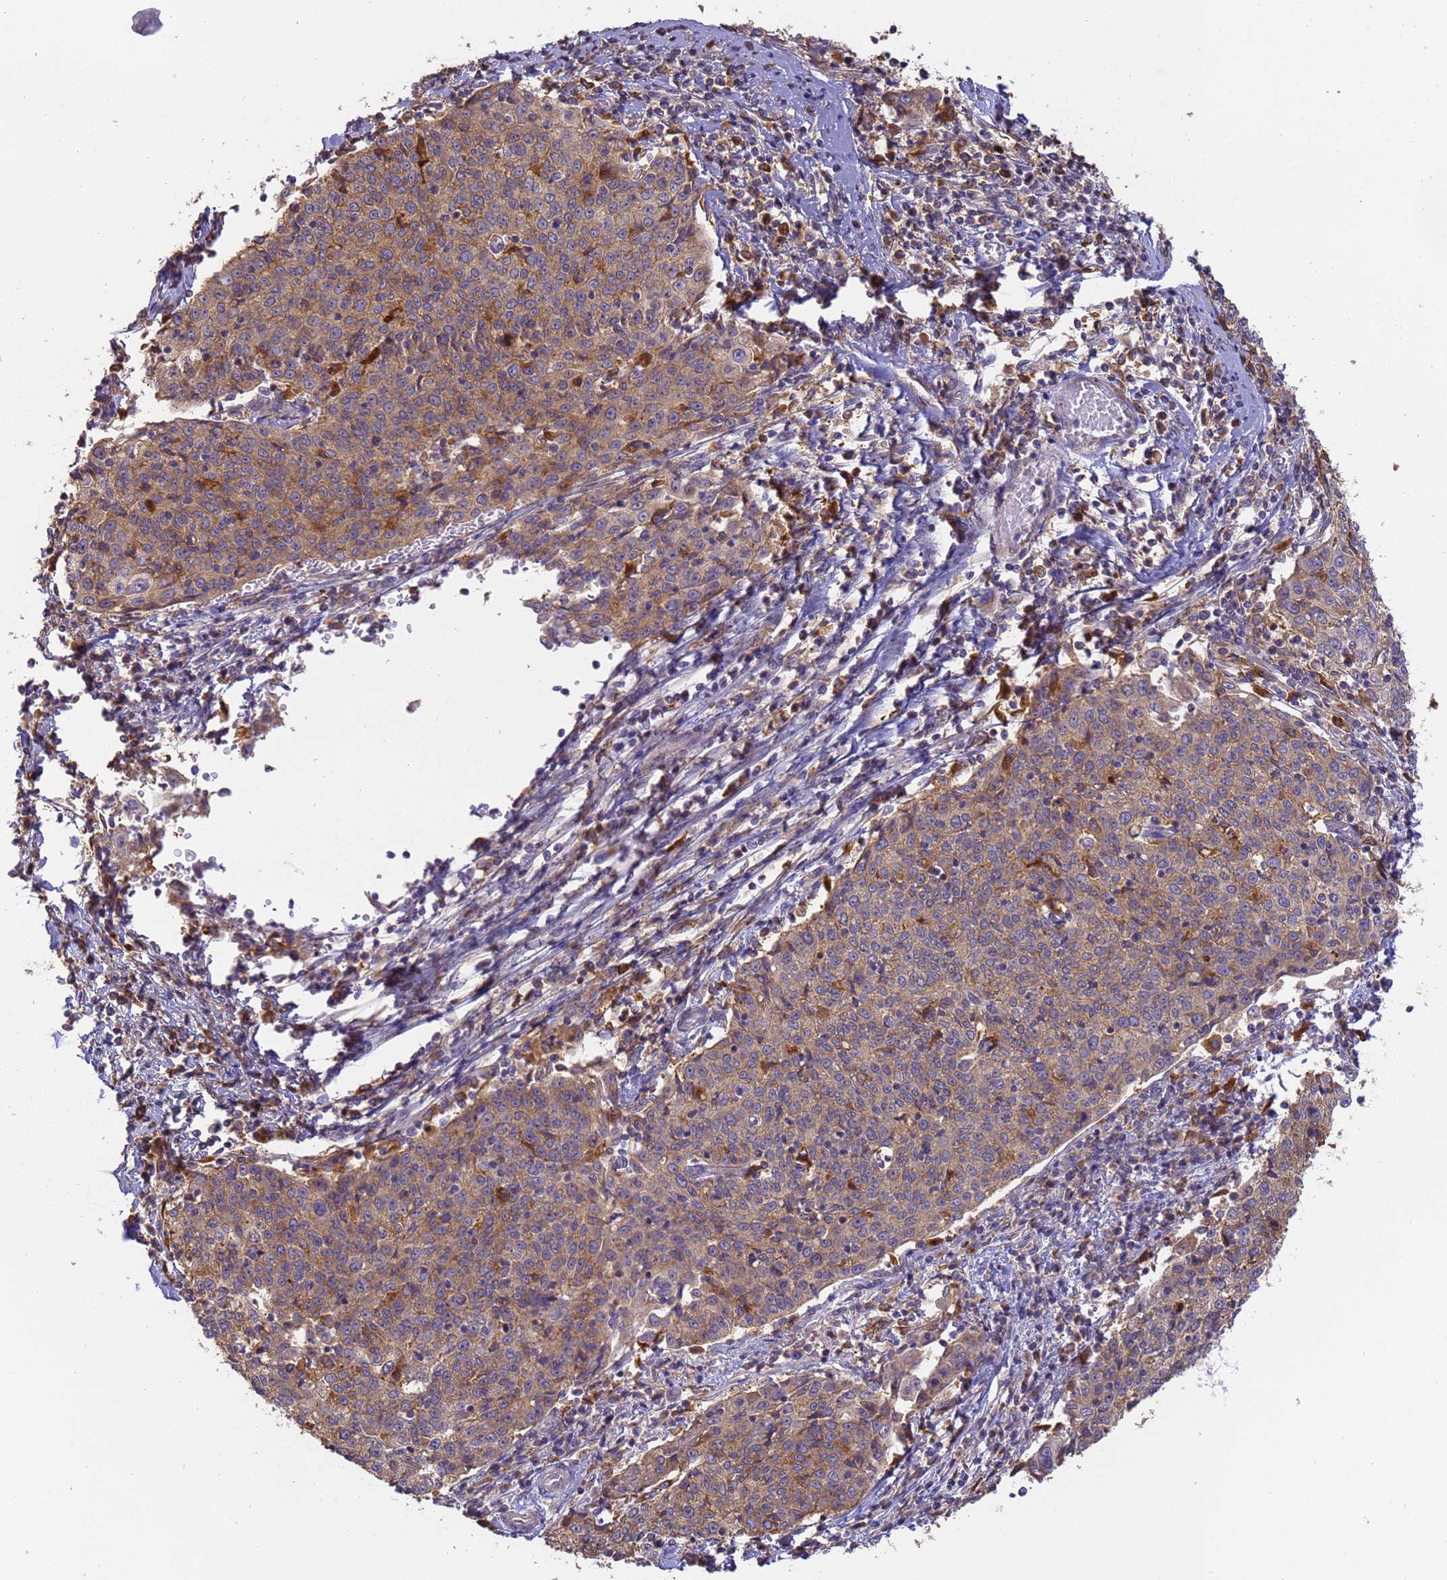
{"staining": {"intensity": "weak", "quantity": ">75%", "location": "cytoplasmic/membranous"}, "tissue": "cervical cancer", "cell_type": "Tumor cells", "image_type": "cancer", "snomed": [{"axis": "morphology", "description": "Squamous cell carcinoma, NOS"}, {"axis": "topography", "description": "Cervix"}], "caption": "Approximately >75% of tumor cells in human cervical cancer (squamous cell carcinoma) show weak cytoplasmic/membranous protein positivity as visualized by brown immunohistochemical staining.", "gene": "M6PR", "patient": {"sex": "female", "age": 48}}